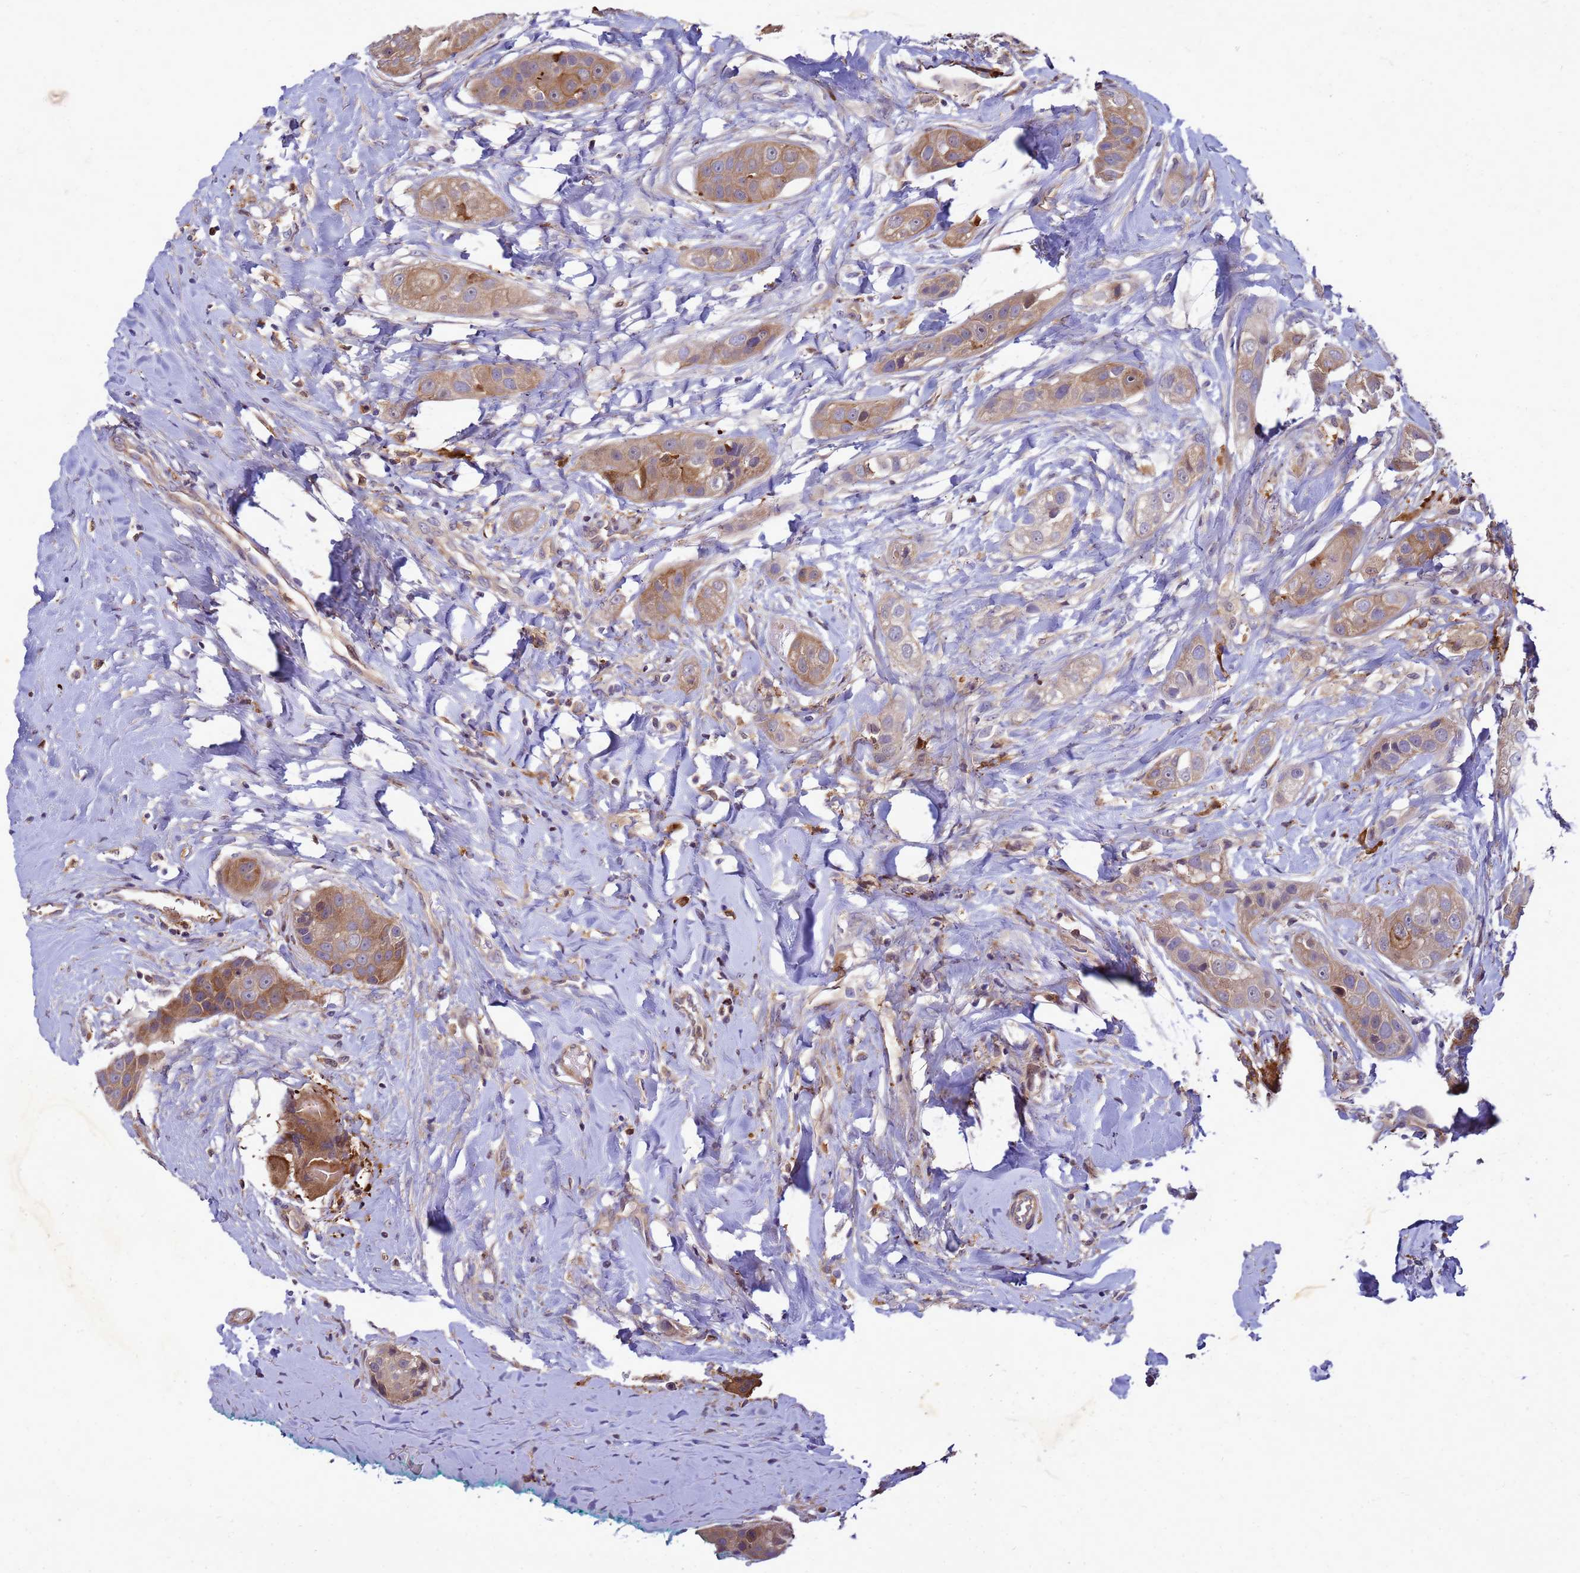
{"staining": {"intensity": "moderate", "quantity": "25%-75%", "location": "cytoplasmic/membranous"}, "tissue": "head and neck cancer", "cell_type": "Tumor cells", "image_type": "cancer", "snomed": [{"axis": "morphology", "description": "Normal tissue, NOS"}, {"axis": "morphology", "description": "Squamous cell carcinoma, NOS"}, {"axis": "topography", "description": "Skeletal muscle"}, {"axis": "topography", "description": "Head-Neck"}], "caption": "Protein expression by IHC shows moderate cytoplasmic/membranous positivity in about 25%-75% of tumor cells in head and neck cancer (squamous cell carcinoma).", "gene": "RNF215", "patient": {"sex": "male", "age": 51}}